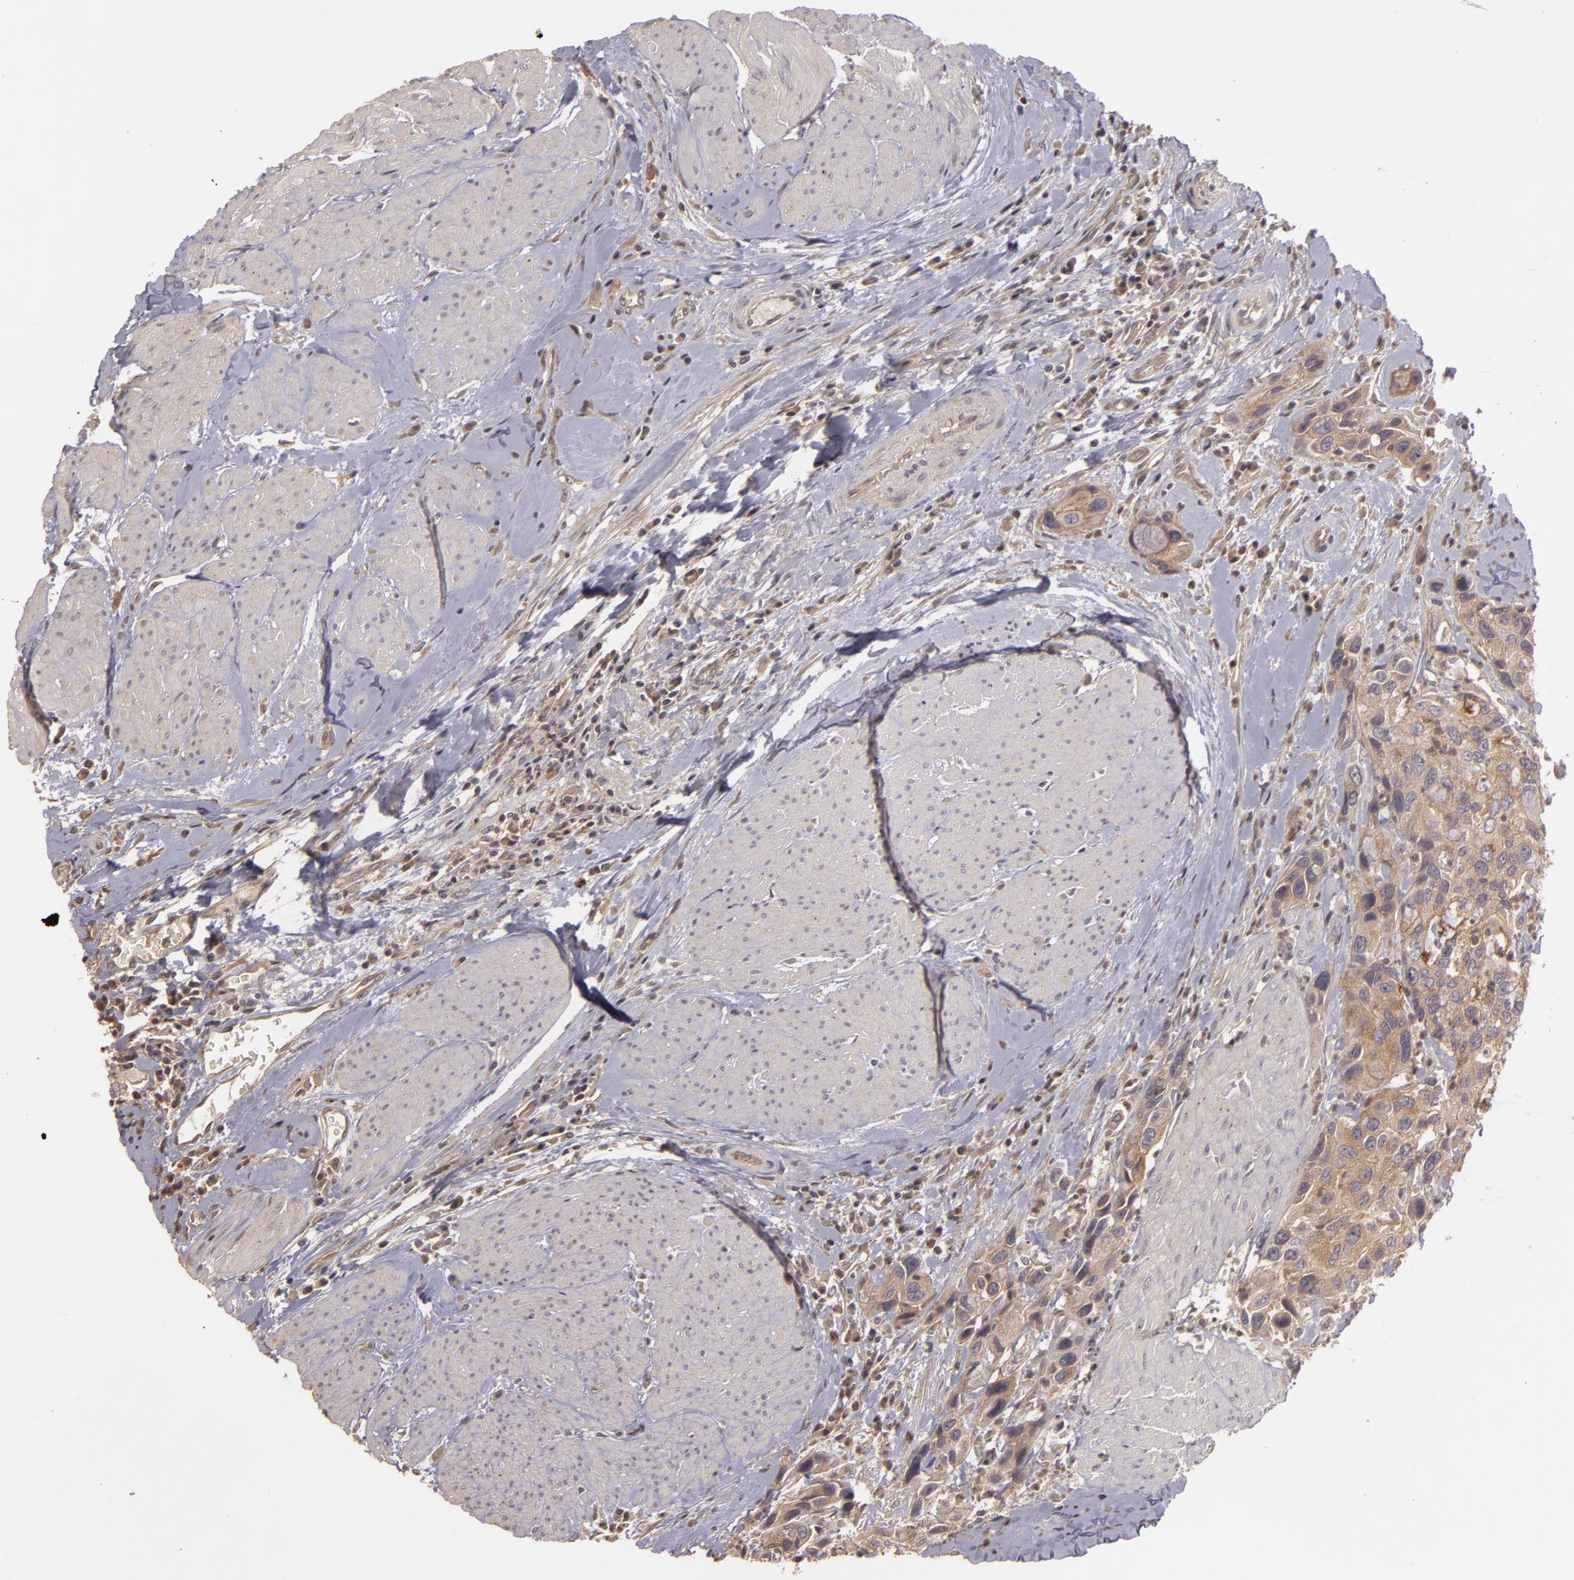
{"staining": {"intensity": "weak", "quantity": ">75%", "location": "cytoplasmic/membranous"}, "tissue": "urothelial cancer", "cell_type": "Tumor cells", "image_type": "cancer", "snomed": [{"axis": "morphology", "description": "Urothelial carcinoma, High grade"}, {"axis": "topography", "description": "Urinary bladder"}], "caption": "Immunohistochemical staining of human urothelial carcinoma (high-grade) reveals low levels of weak cytoplasmic/membranous staining in approximately >75% of tumor cells.", "gene": "HRAS", "patient": {"sex": "male", "age": 66}}